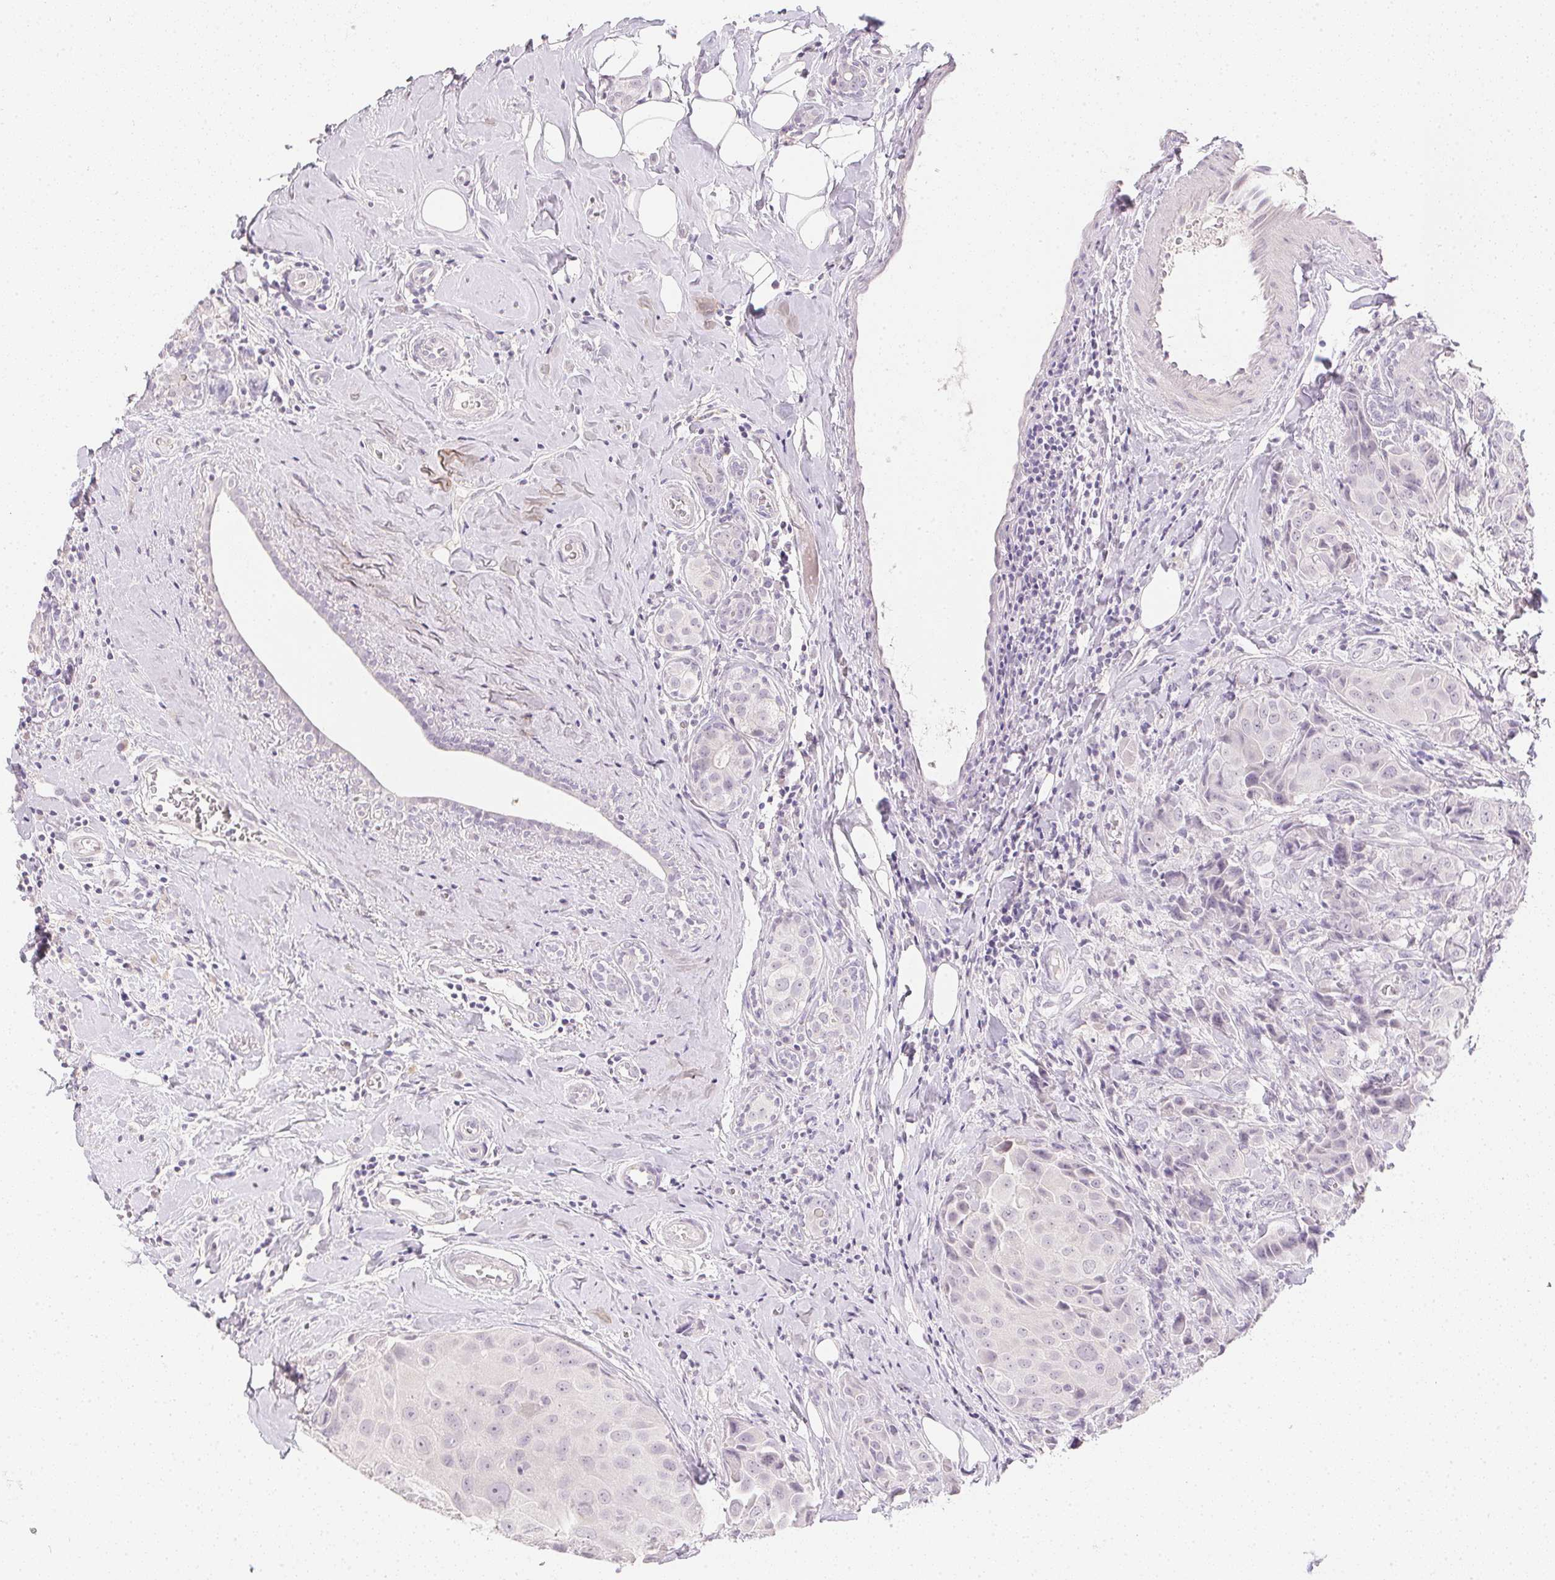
{"staining": {"intensity": "negative", "quantity": "none", "location": "none"}, "tissue": "breast cancer", "cell_type": "Tumor cells", "image_type": "cancer", "snomed": [{"axis": "morphology", "description": "Normal tissue, NOS"}, {"axis": "morphology", "description": "Duct carcinoma"}, {"axis": "topography", "description": "Breast"}], "caption": "Tumor cells show no significant expression in breast invasive ductal carcinoma.", "gene": "PPY", "patient": {"sex": "female", "age": 43}}